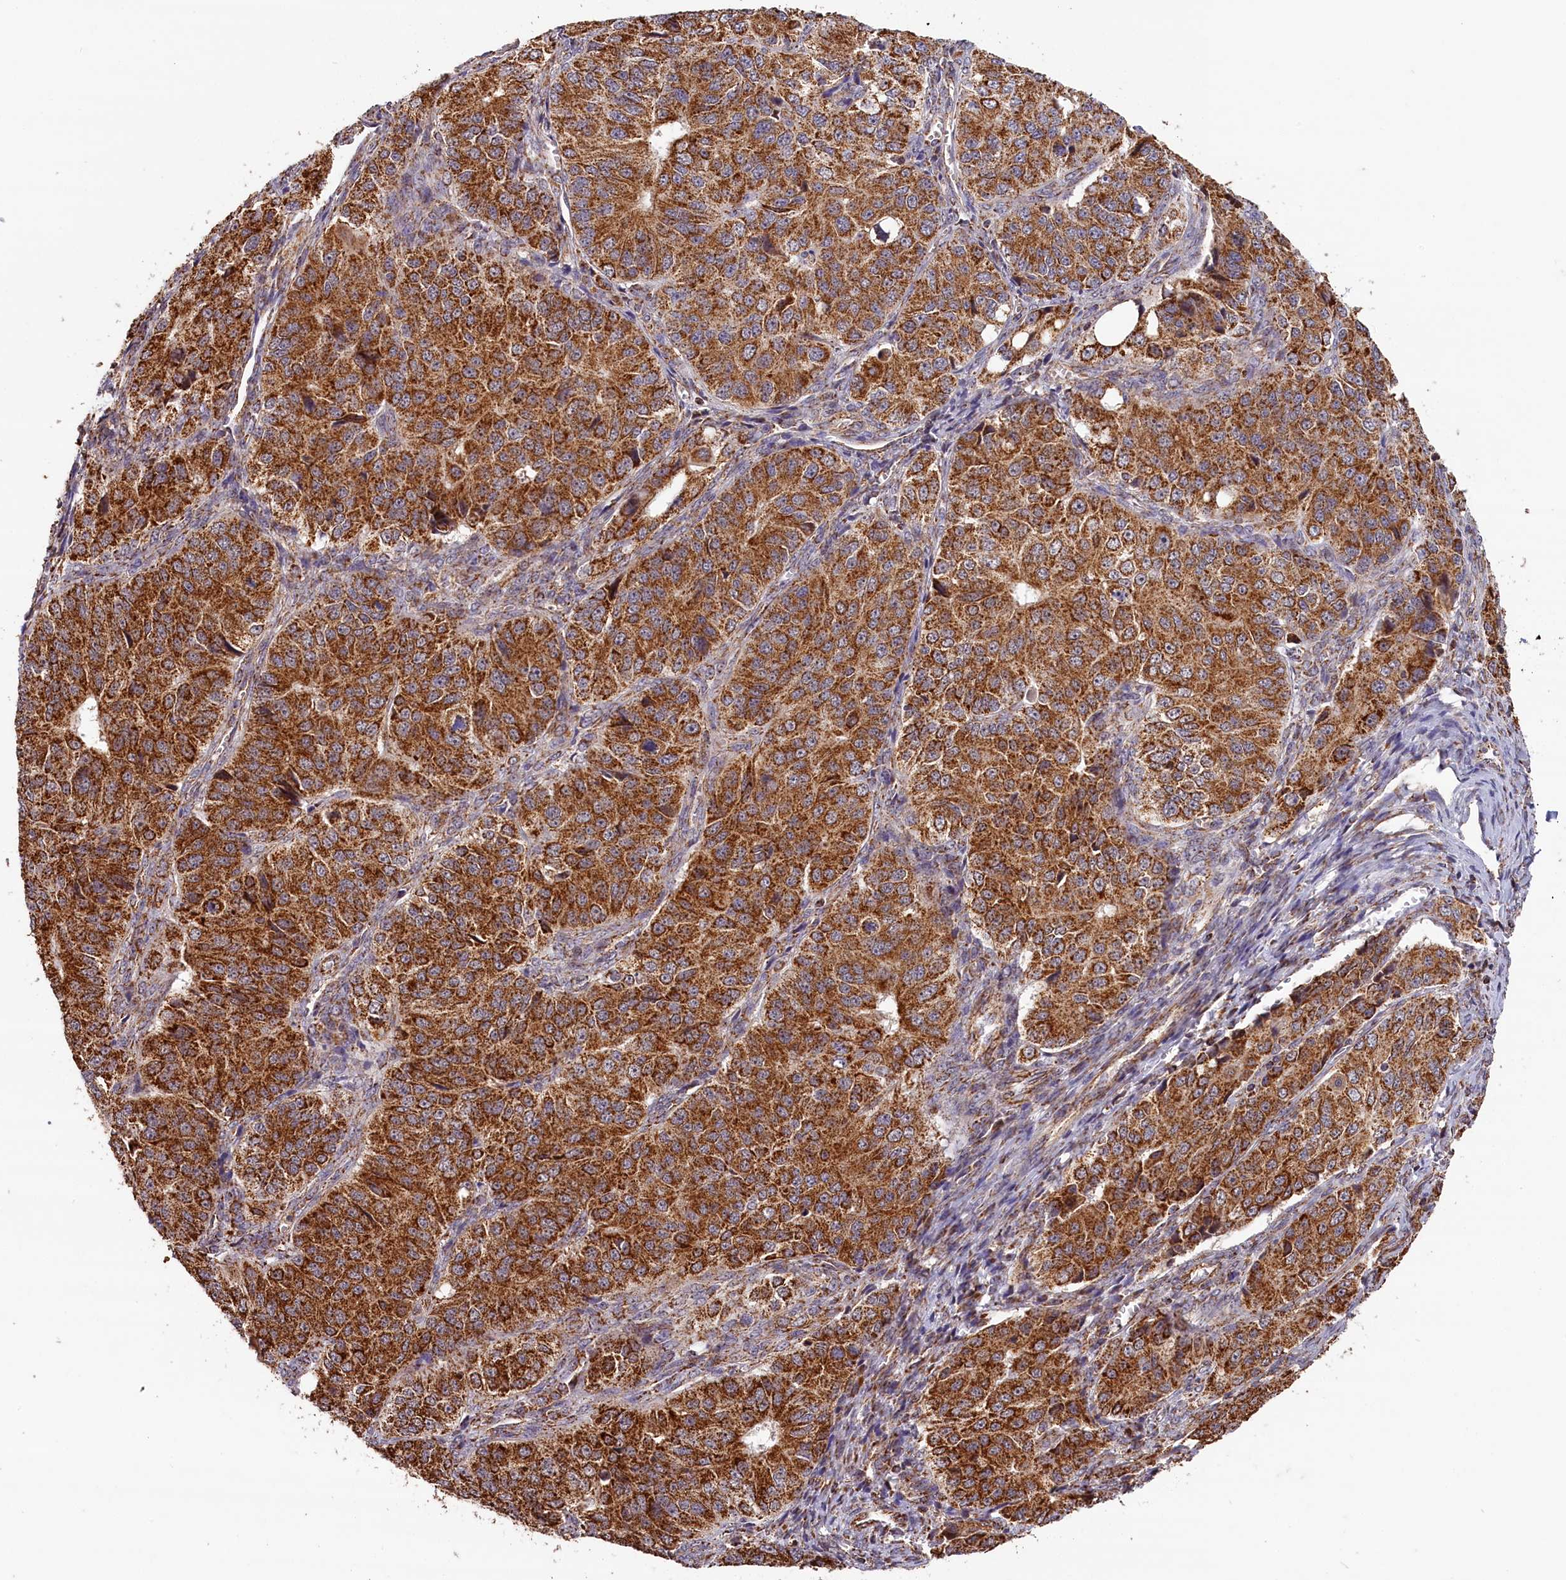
{"staining": {"intensity": "strong", "quantity": ">75%", "location": "cytoplasmic/membranous"}, "tissue": "ovarian cancer", "cell_type": "Tumor cells", "image_type": "cancer", "snomed": [{"axis": "morphology", "description": "Carcinoma, endometroid"}, {"axis": "topography", "description": "Ovary"}], "caption": "Ovarian endometroid carcinoma was stained to show a protein in brown. There is high levels of strong cytoplasmic/membranous positivity in about >75% of tumor cells. (IHC, brightfield microscopy, high magnification).", "gene": "MACROD1", "patient": {"sex": "female", "age": 51}}